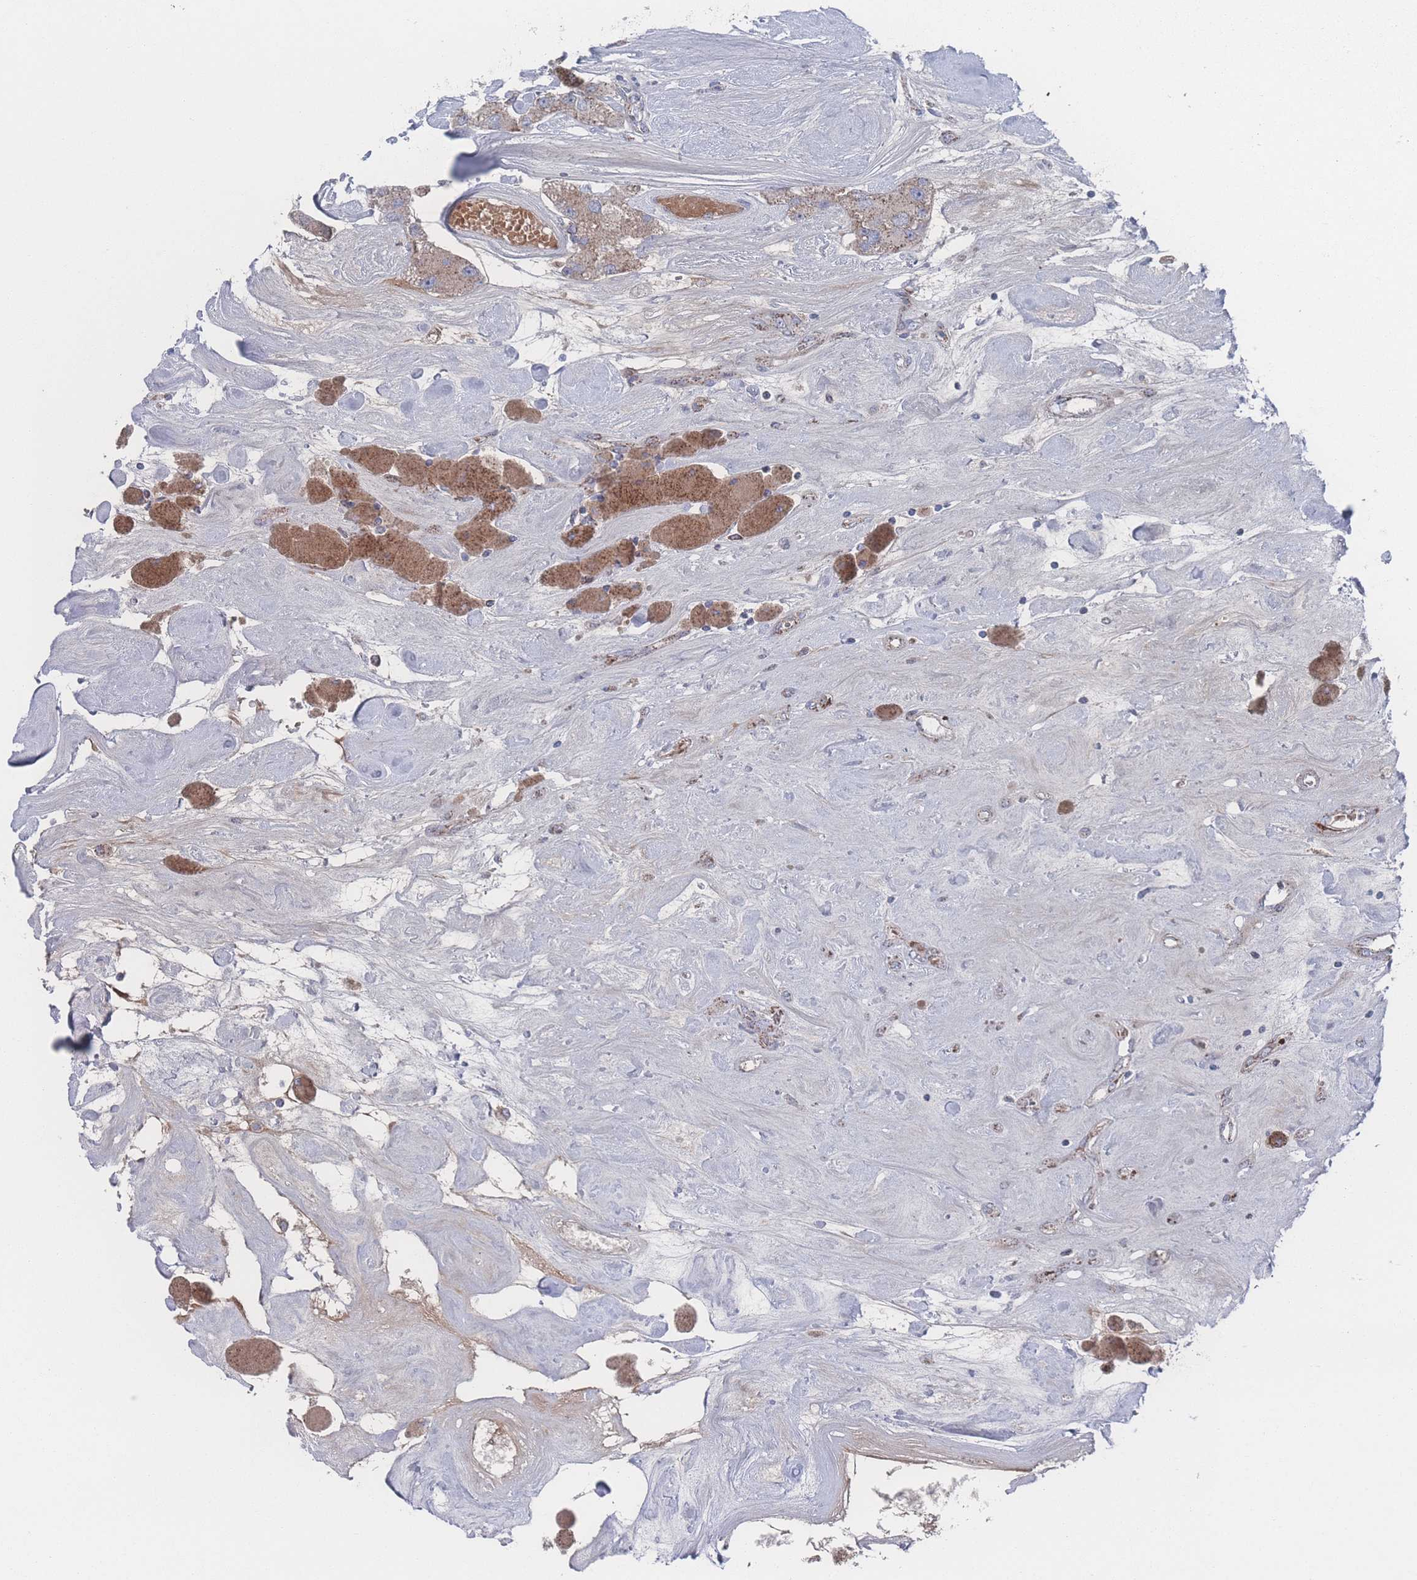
{"staining": {"intensity": "moderate", "quantity": ">75%", "location": "cytoplasmic/membranous"}, "tissue": "carcinoid", "cell_type": "Tumor cells", "image_type": "cancer", "snomed": [{"axis": "morphology", "description": "Carcinoid, malignant, NOS"}, {"axis": "topography", "description": "Pancreas"}], "caption": "Protein analysis of carcinoid tissue demonstrates moderate cytoplasmic/membranous staining in approximately >75% of tumor cells.", "gene": "PEX14", "patient": {"sex": "male", "age": 41}}